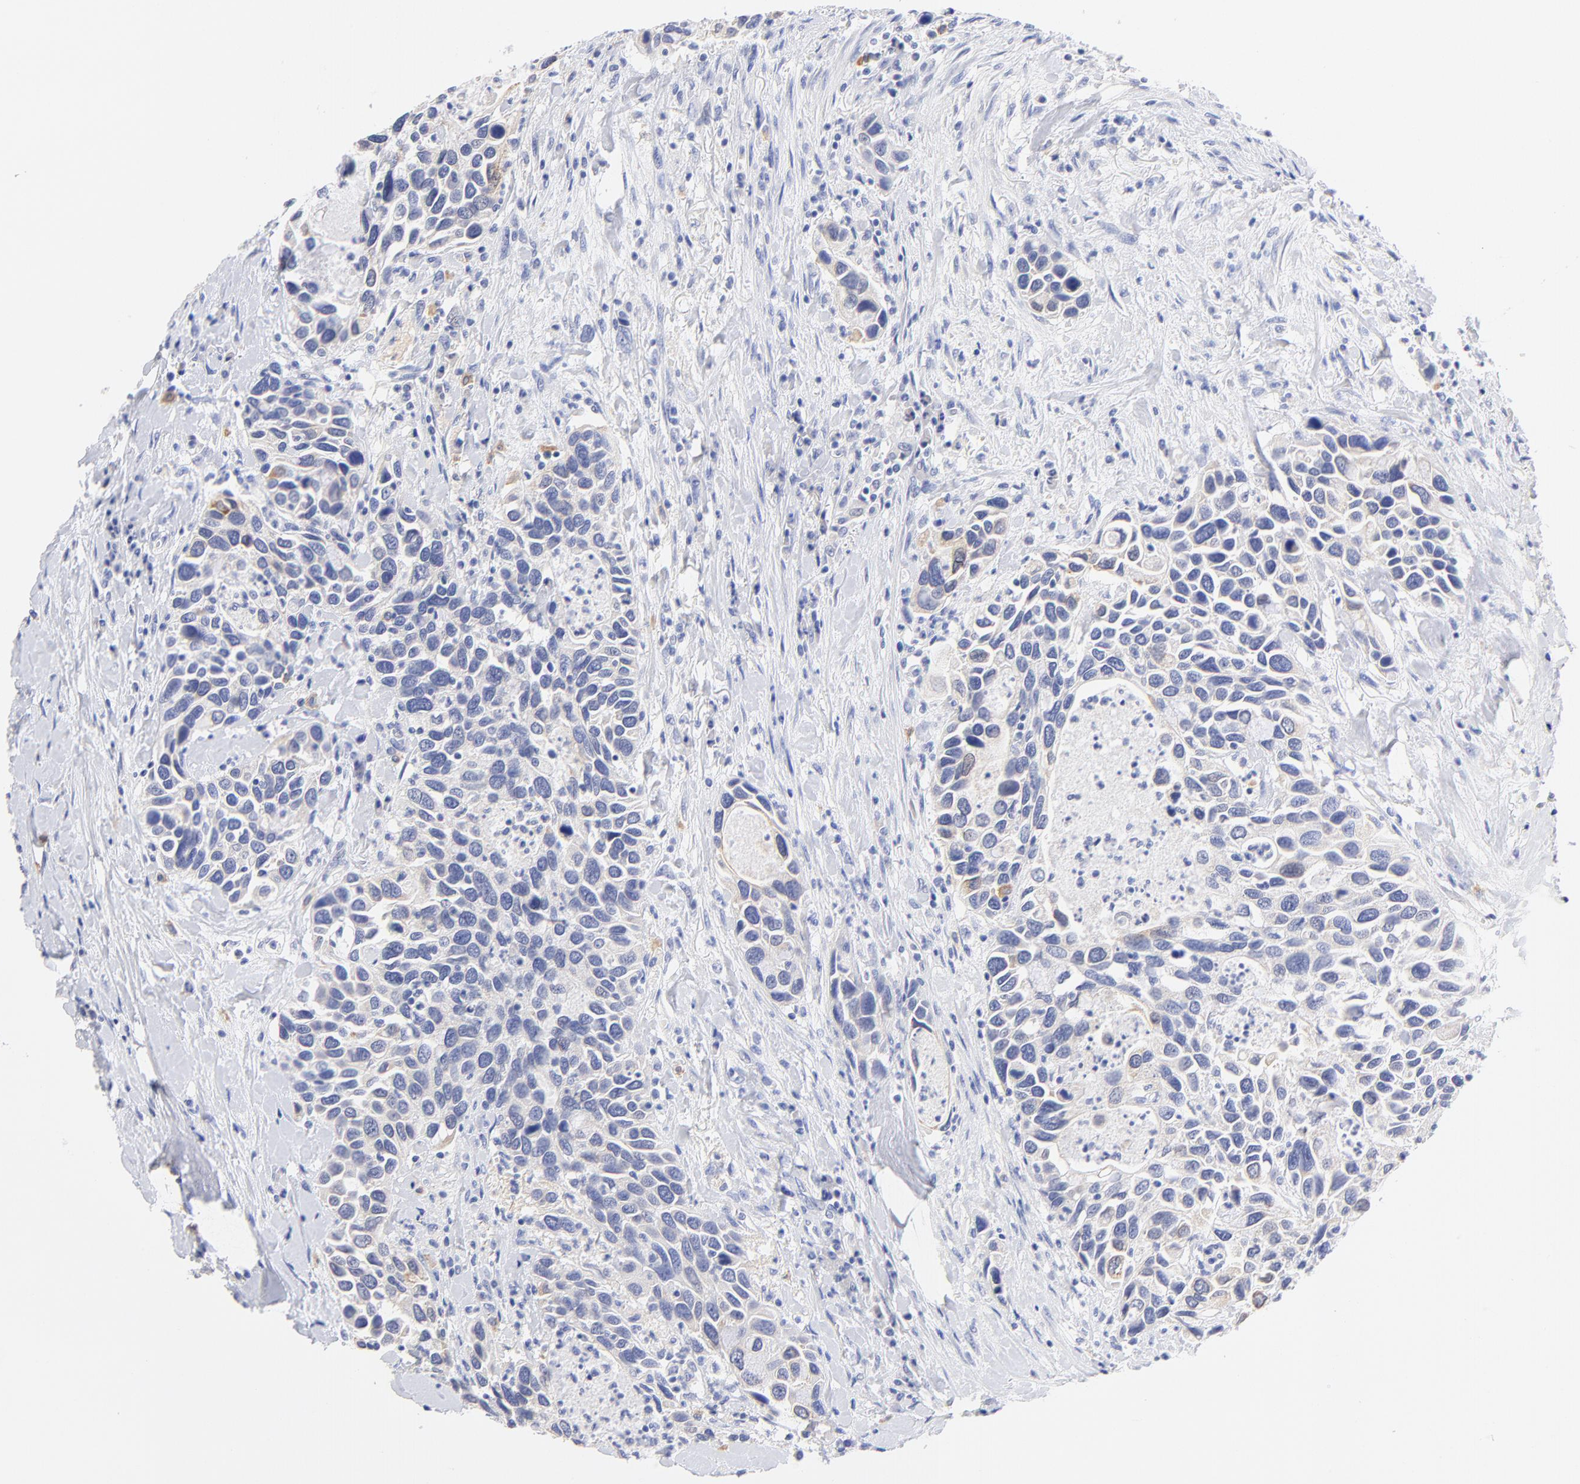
{"staining": {"intensity": "negative", "quantity": "none", "location": "none"}, "tissue": "urothelial cancer", "cell_type": "Tumor cells", "image_type": "cancer", "snomed": [{"axis": "morphology", "description": "Urothelial carcinoma, High grade"}, {"axis": "topography", "description": "Urinary bladder"}], "caption": "Immunohistochemistry (IHC) photomicrograph of urothelial cancer stained for a protein (brown), which demonstrates no staining in tumor cells.", "gene": "EBP", "patient": {"sex": "male", "age": 66}}